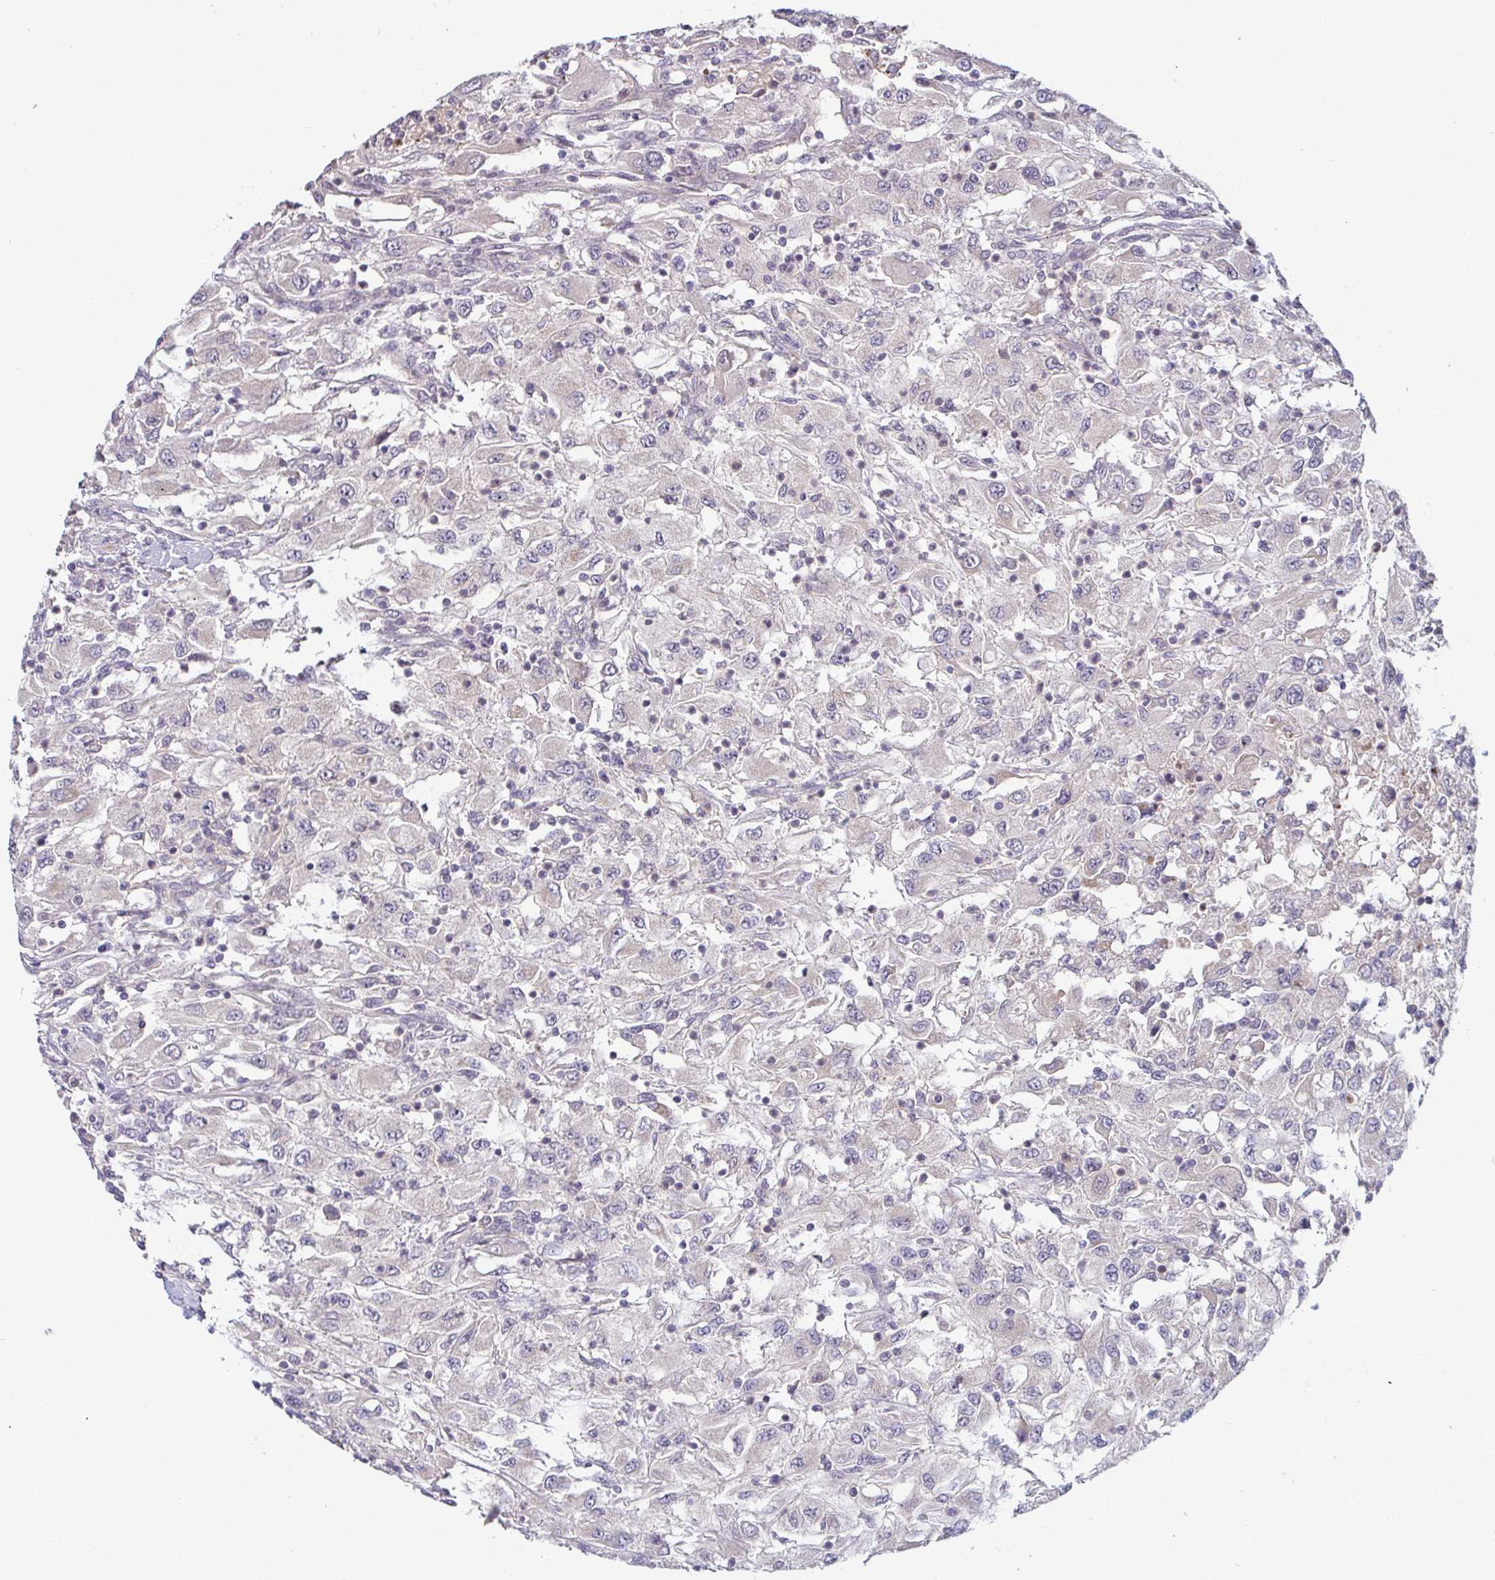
{"staining": {"intensity": "negative", "quantity": "none", "location": "none"}, "tissue": "renal cancer", "cell_type": "Tumor cells", "image_type": "cancer", "snomed": [{"axis": "morphology", "description": "Adenocarcinoma, NOS"}, {"axis": "topography", "description": "Kidney"}], "caption": "Renal cancer stained for a protein using immunohistochemistry displays no staining tumor cells.", "gene": "GSTM1", "patient": {"sex": "female", "age": 67}}